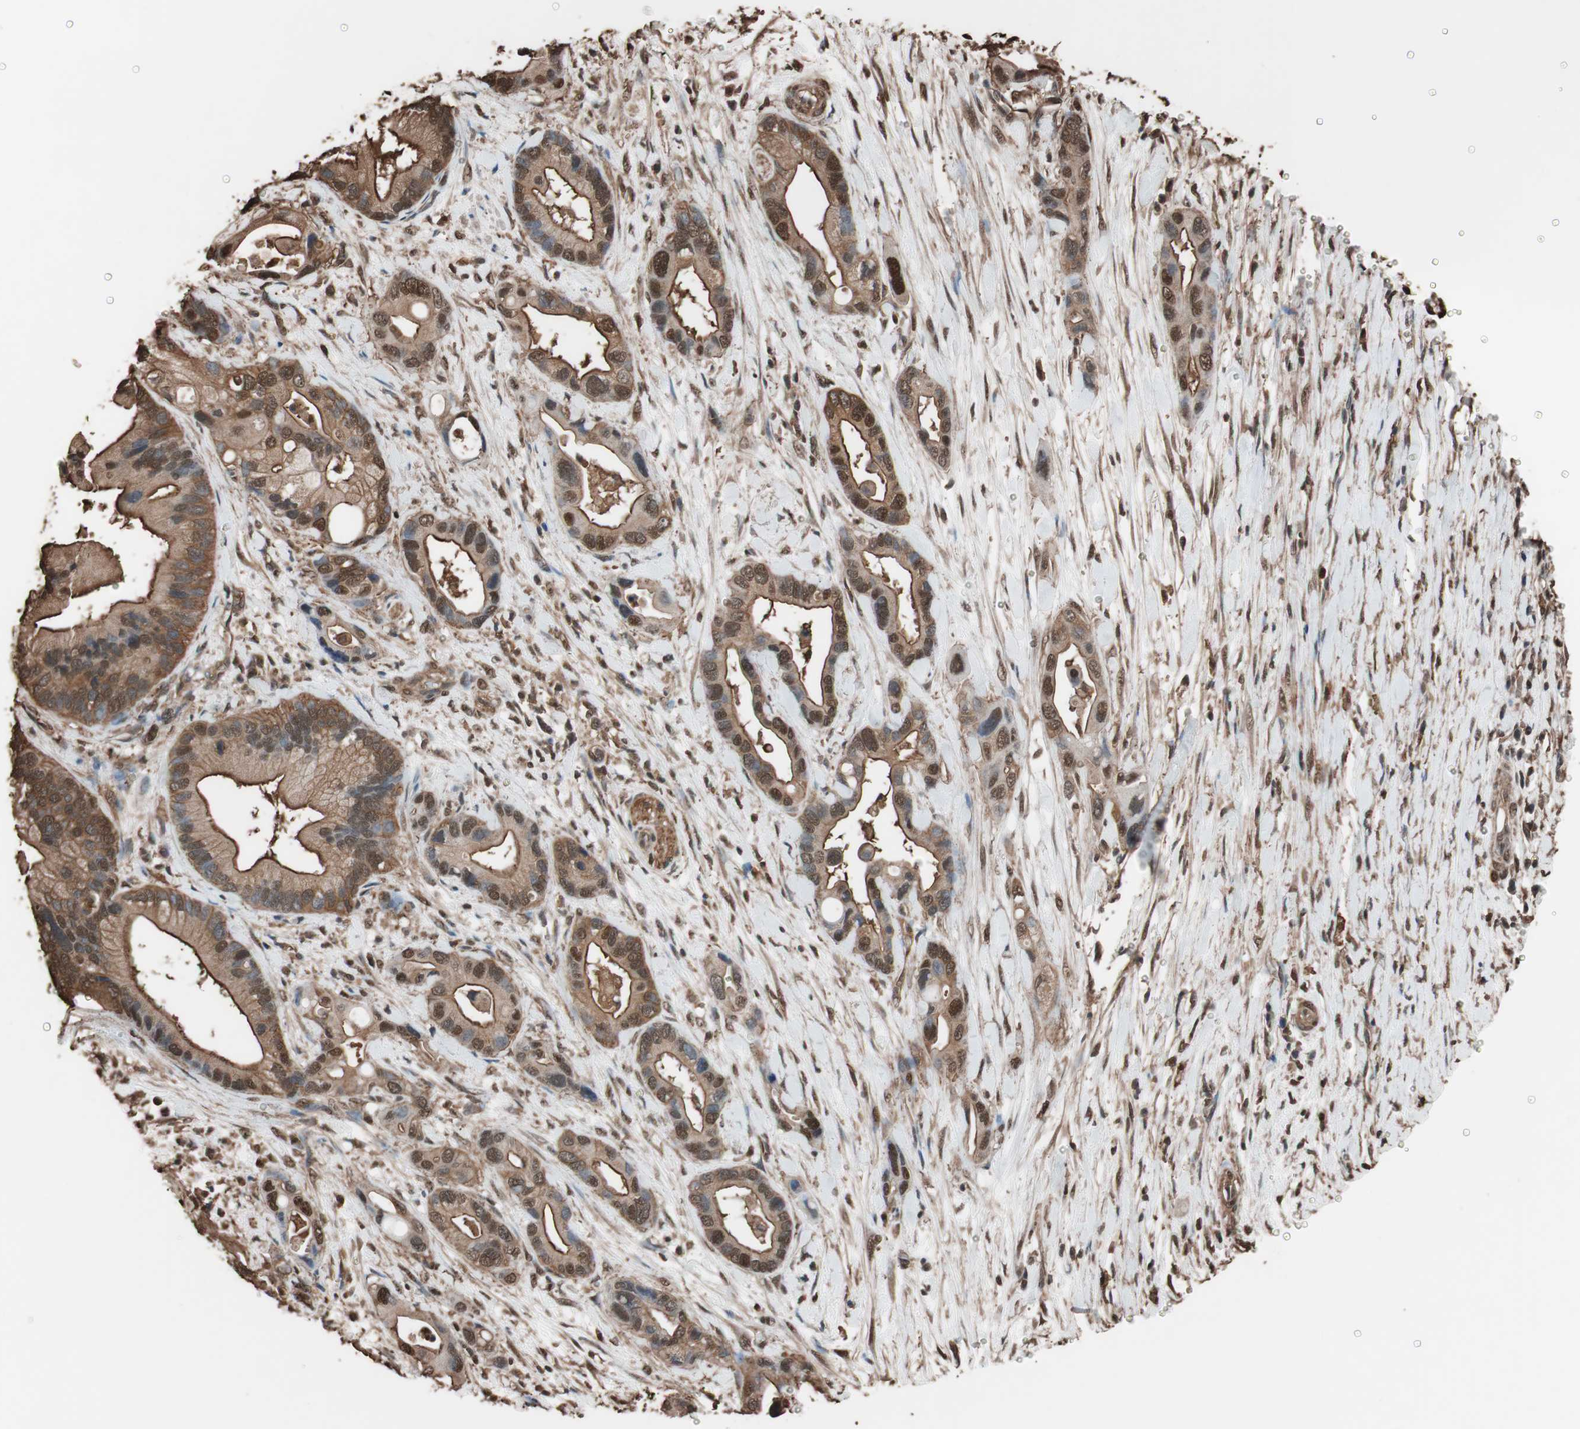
{"staining": {"intensity": "strong", "quantity": ">75%", "location": "cytoplasmic/membranous,nuclear"}, "tissue": "pancreatic cancer", "cell_type": "Tumor cells", "image_type": "cancer", "snomed": [{"axis": "morphology", "description": "Adenocarcinoma, NOS"}, {"axis": "topography", "description": "Pancreas"}], "caption": "This is a photomicrograph of immunohistochemistry (IHC) staining of pancreatic adenocarcinoma, which shows strong staining in the cytoplasmic/membranous and nuclear of tumor cells.", "gene": "CALM2", "patient": {"sex": "female", "age": 77}}